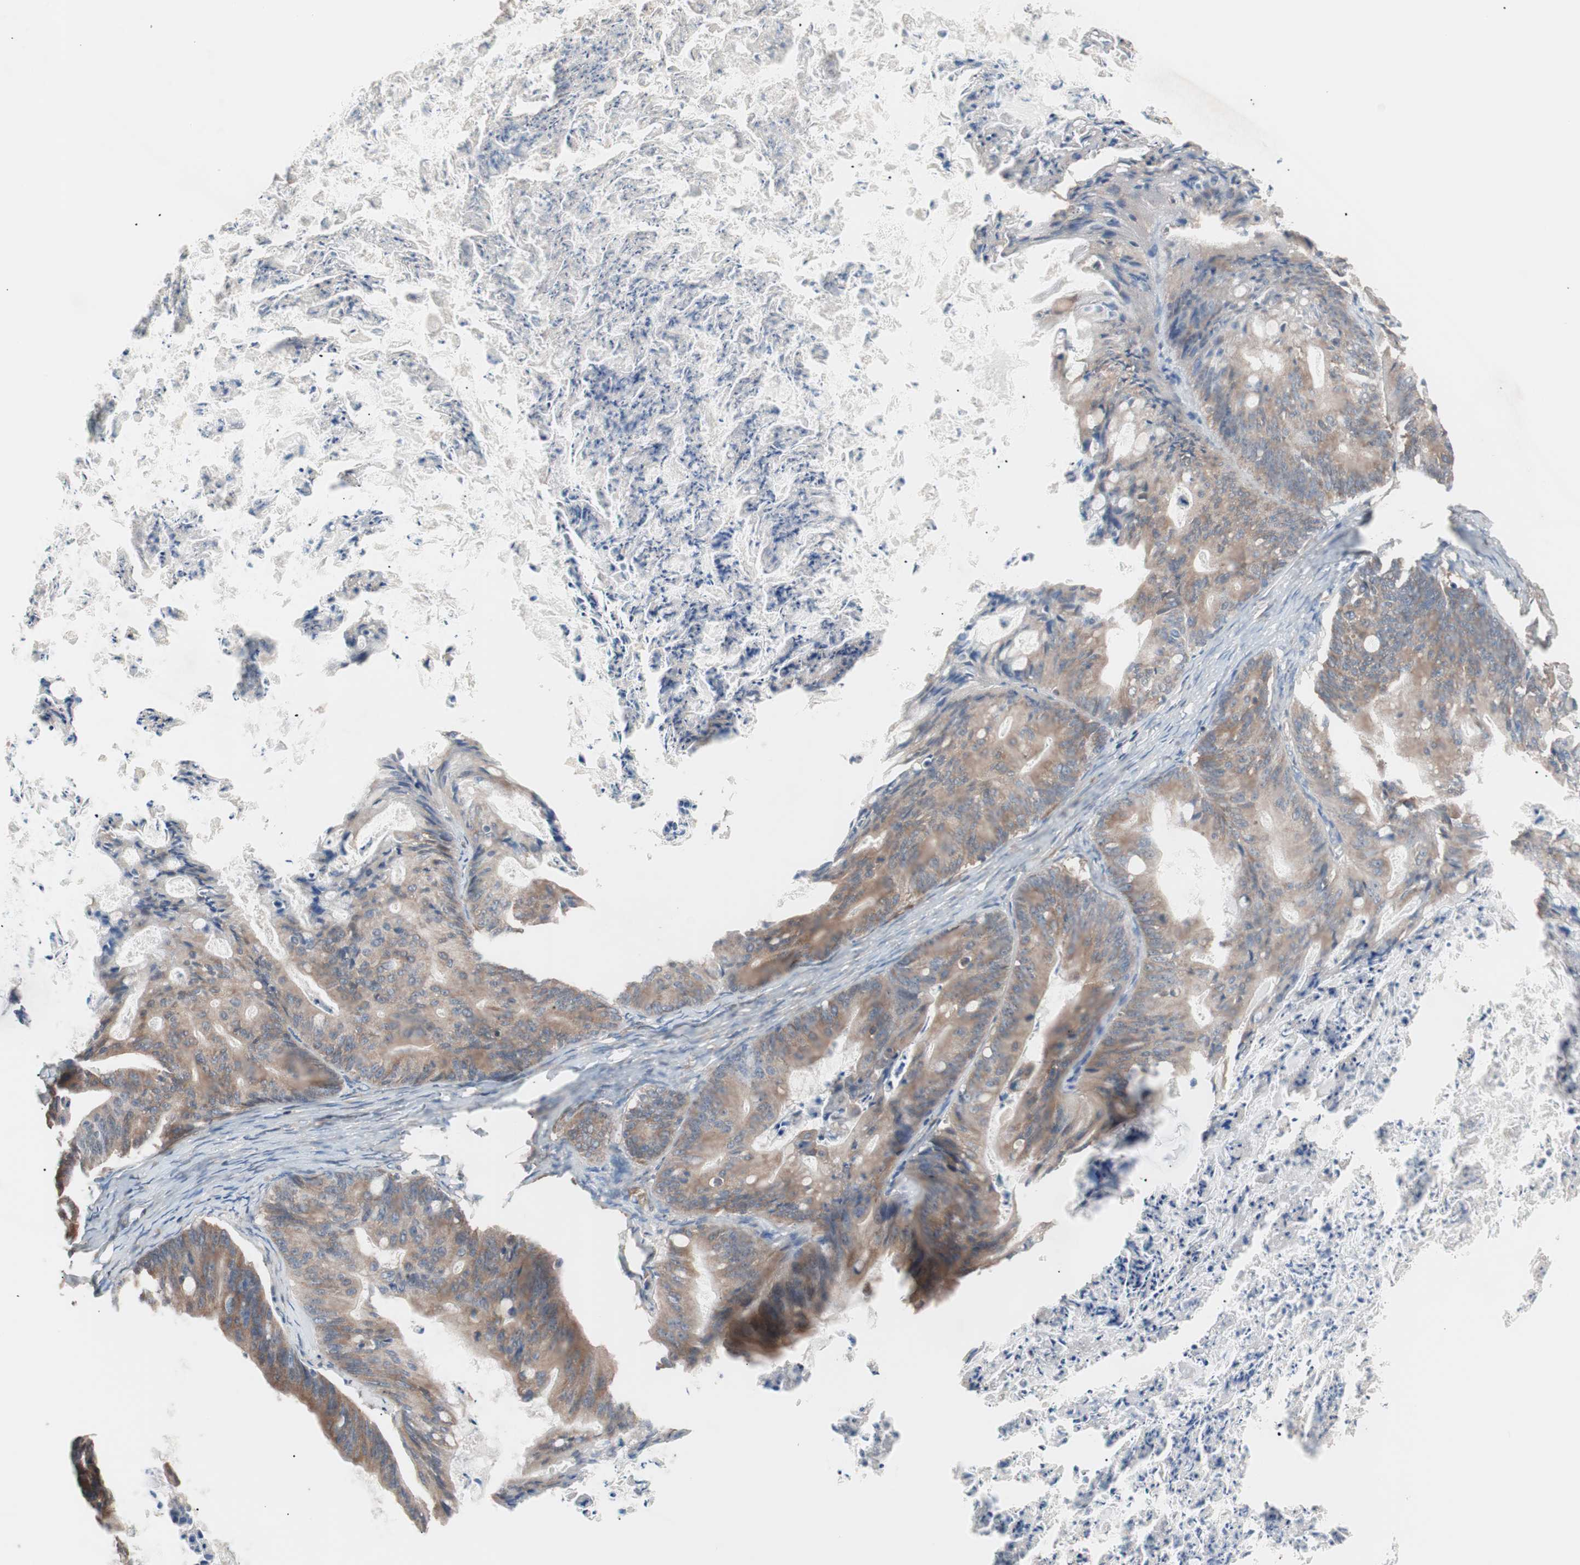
{"staining": {"intensity": "moderate", "quantity": ">75%", "location": "cytoplasmic/membranous"}, "tissue": "ovarian cancer", "cell_type": "Tumor cells", "image_type": "cancer", "snomed": [{"axis": "morphology", "description": "Cystadenocarcinoma, mucinous, NOS"}, {"axis": "topography", "description": "Ovary"}], "caption": "DAB immunohistochemical staining of mucinous cystadenocarcinoma (ovarian) exhibits moderate cytoplasmic/membranous protein expression in approximately >75% of tumor cells.", "gene": "GLYCTK", "patient": {"sex": "female", "age": 36}}